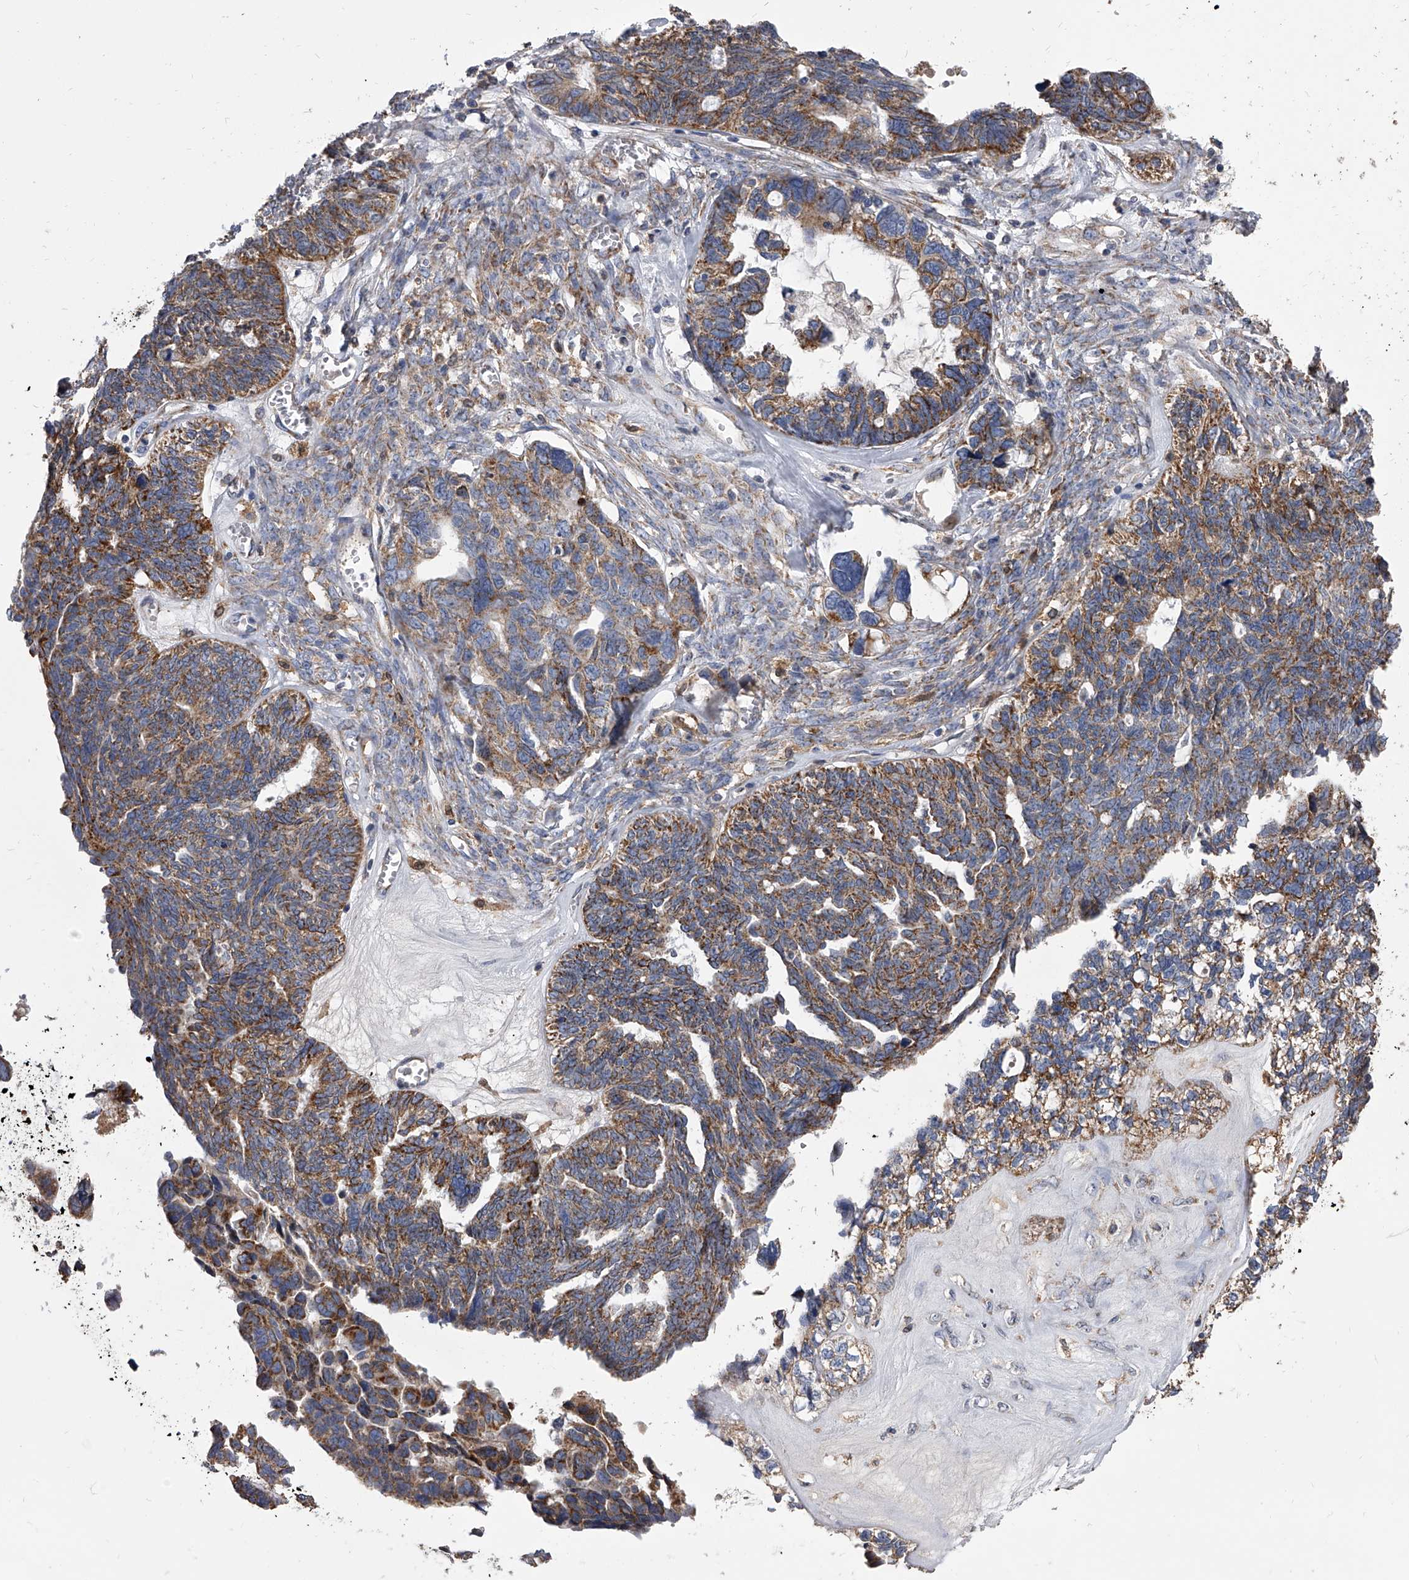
{"staining": {"intensity": "moderate", "quantity": "25%-75%", "location": "cytoplasmic/membranous"}, "tissue": "ovarian cancer", "cell_type": "Tumor cells", "image_type": "cancer", "snomed": [{"axis": "morphology", "description": "Cystadenocarcinoma, serous, NOS"}, {"axis": "topography", "description": "Ovary"}], "caption": "Human ovarian serous cystadenocarcinoma stained with a protein marker shows moderate staining in tumor cells.", "gene": "MRPL28", "patient": {"sex": "female", "age": 79}}